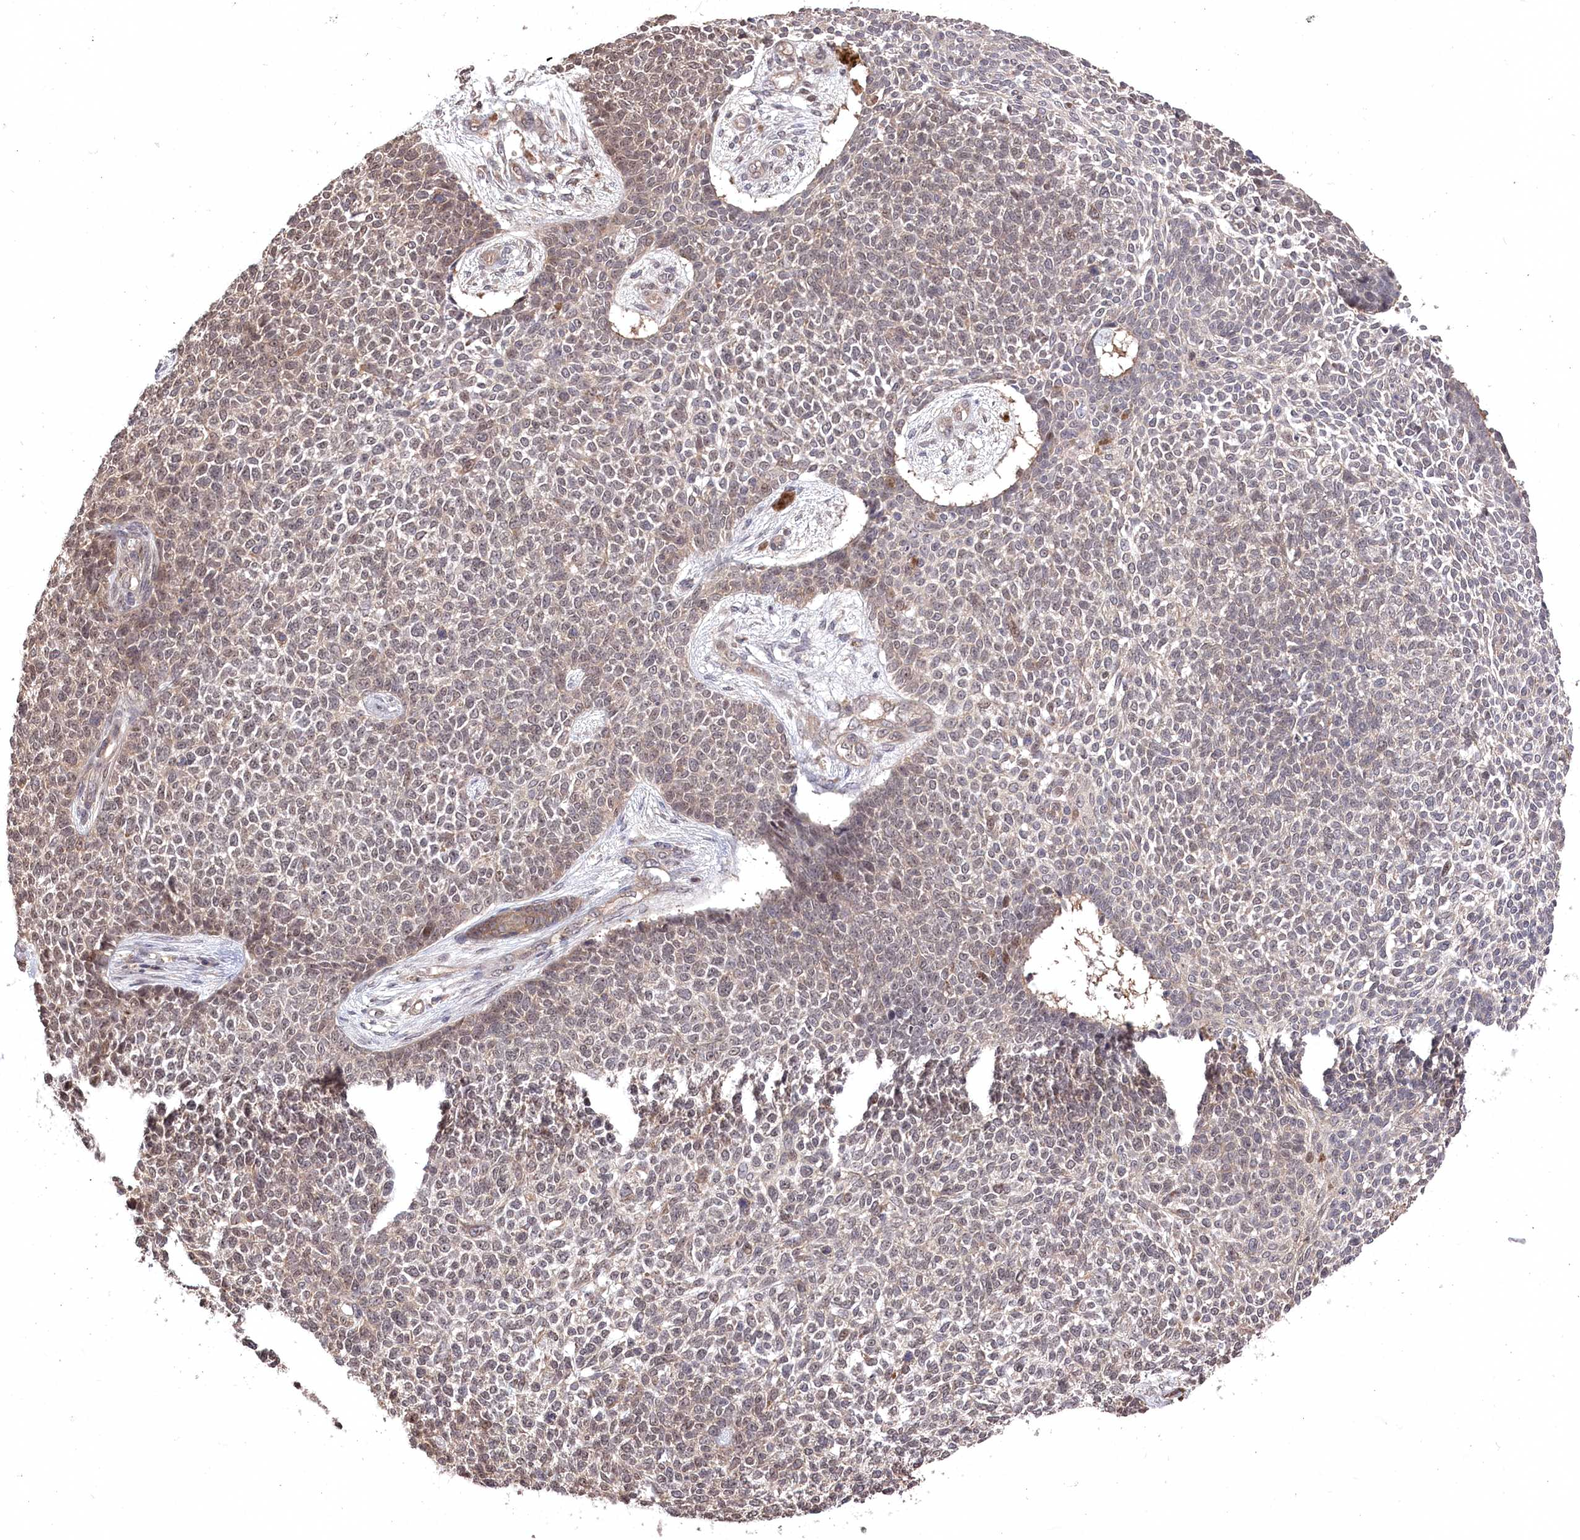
{"staining": {"intensity": "weak", "quantity": "25%-75%", "location": "nuclear"}, "tissue": "skin cancer", "cell_type": "Tumor cells", "image_type": "cancer", "snomed": [{"axis": "morphology", "description": "Basal cell carcinoma"}, {"axis": "topography", "description": "Skin"}], "caption": "A histopathology image of human basal cell carcinoma (skin) stained for a protein shows weak nuclear brown staining in tumor cells. (IHC, brightfield microscopy, high magnification).", "gene": "CCSER2", "patient": {"sex": "female", "age": 84}}